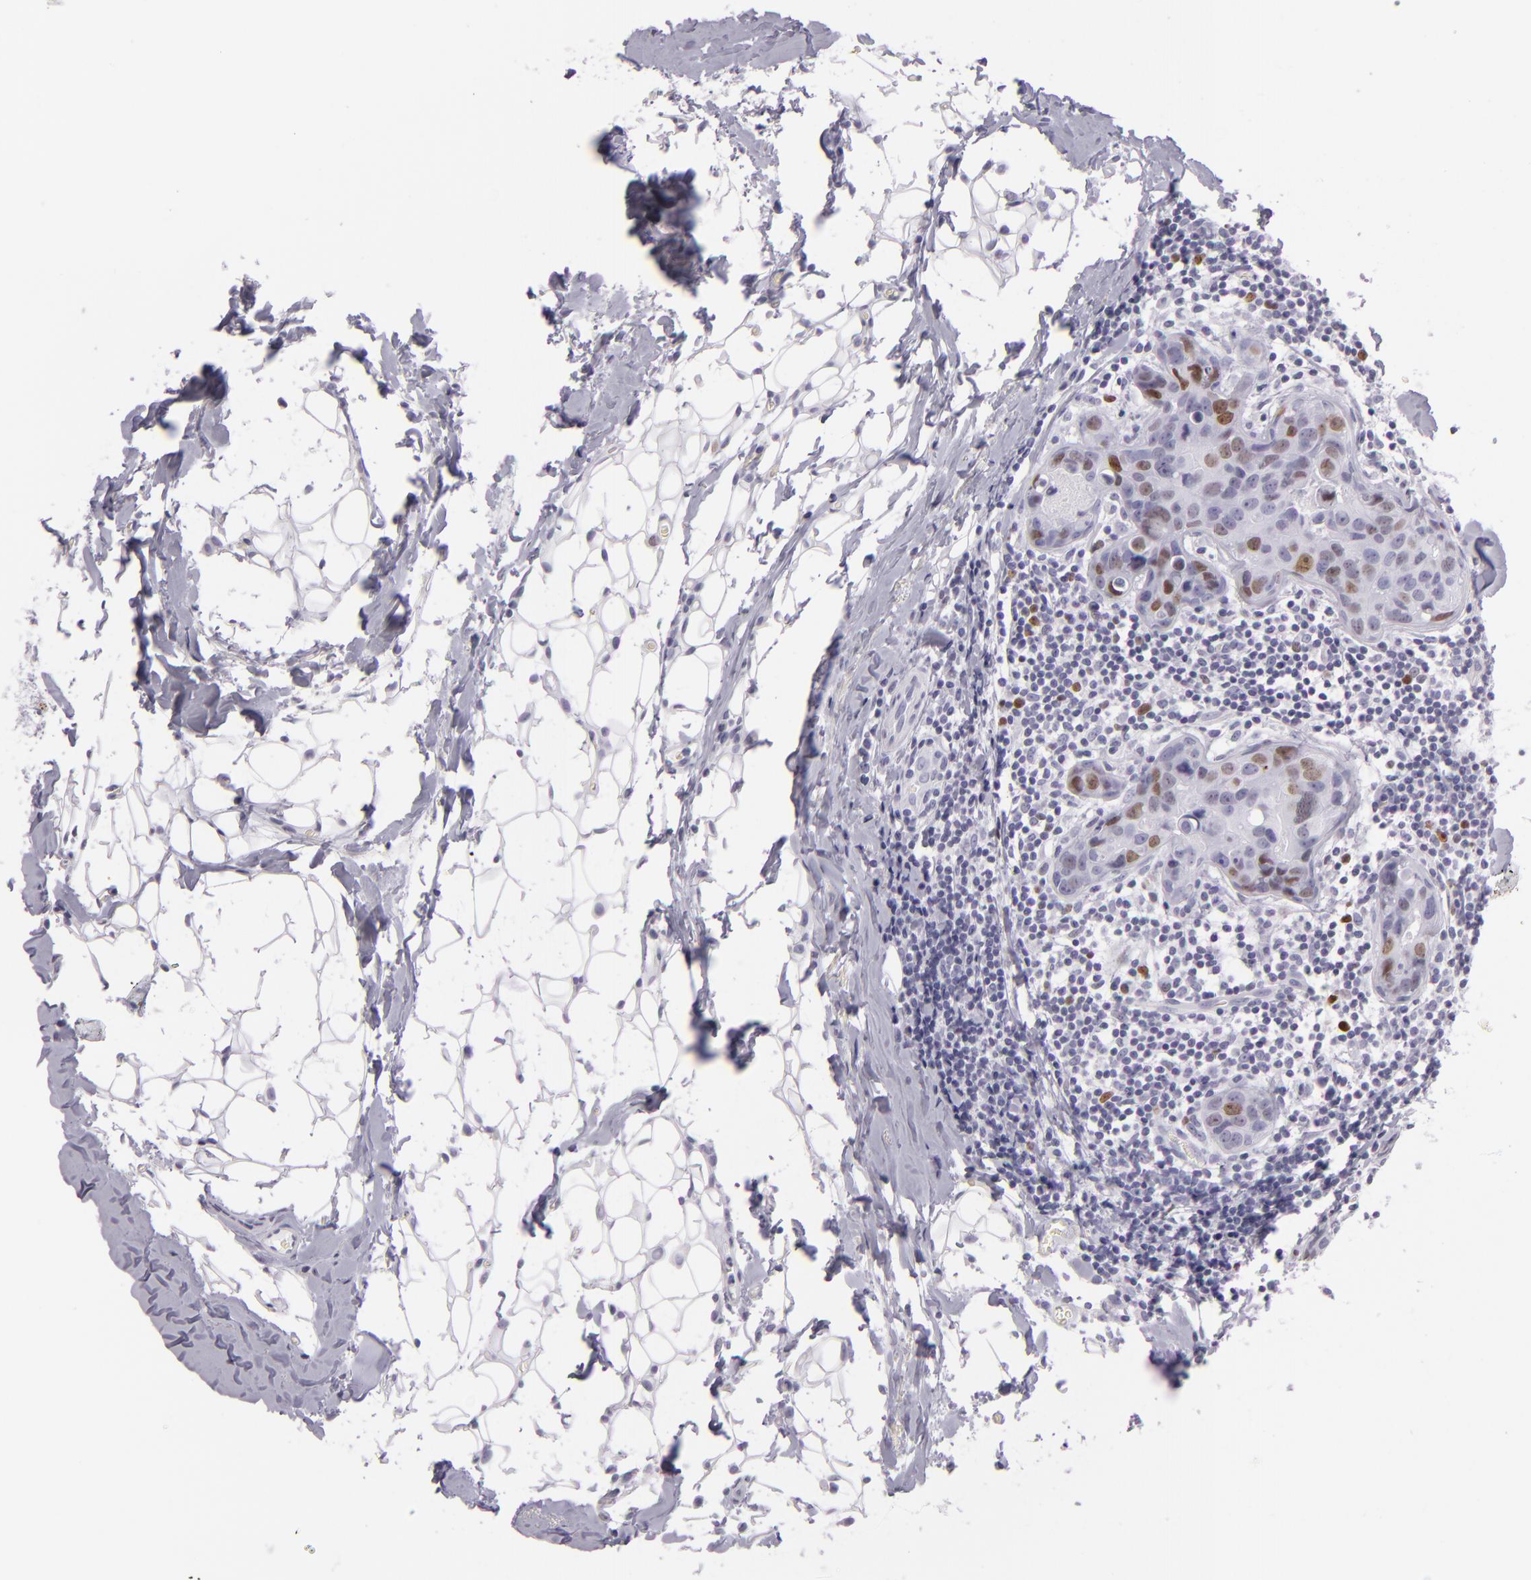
{"staining": {"intensity": "moderate", "quantity": "25%-75%", "location": "nuclear"}, "tissue": "breast cancer", "cell_type": "Tumor cells", "image_type": "cancer", "snomed": [{"axis": "morphology", "description": "Duct carcinoma"}, {"axis": "topography", "description": "Breast"}], "caption": "There is medium levels of moderate nuclear staining in tumor cells of breast cancer (invasive ductal carcinoma), as demonstrated by immunohistochemical staining (brown color).", "gene": "MCM3", "patient": {"sex": "female", "age": 24}}